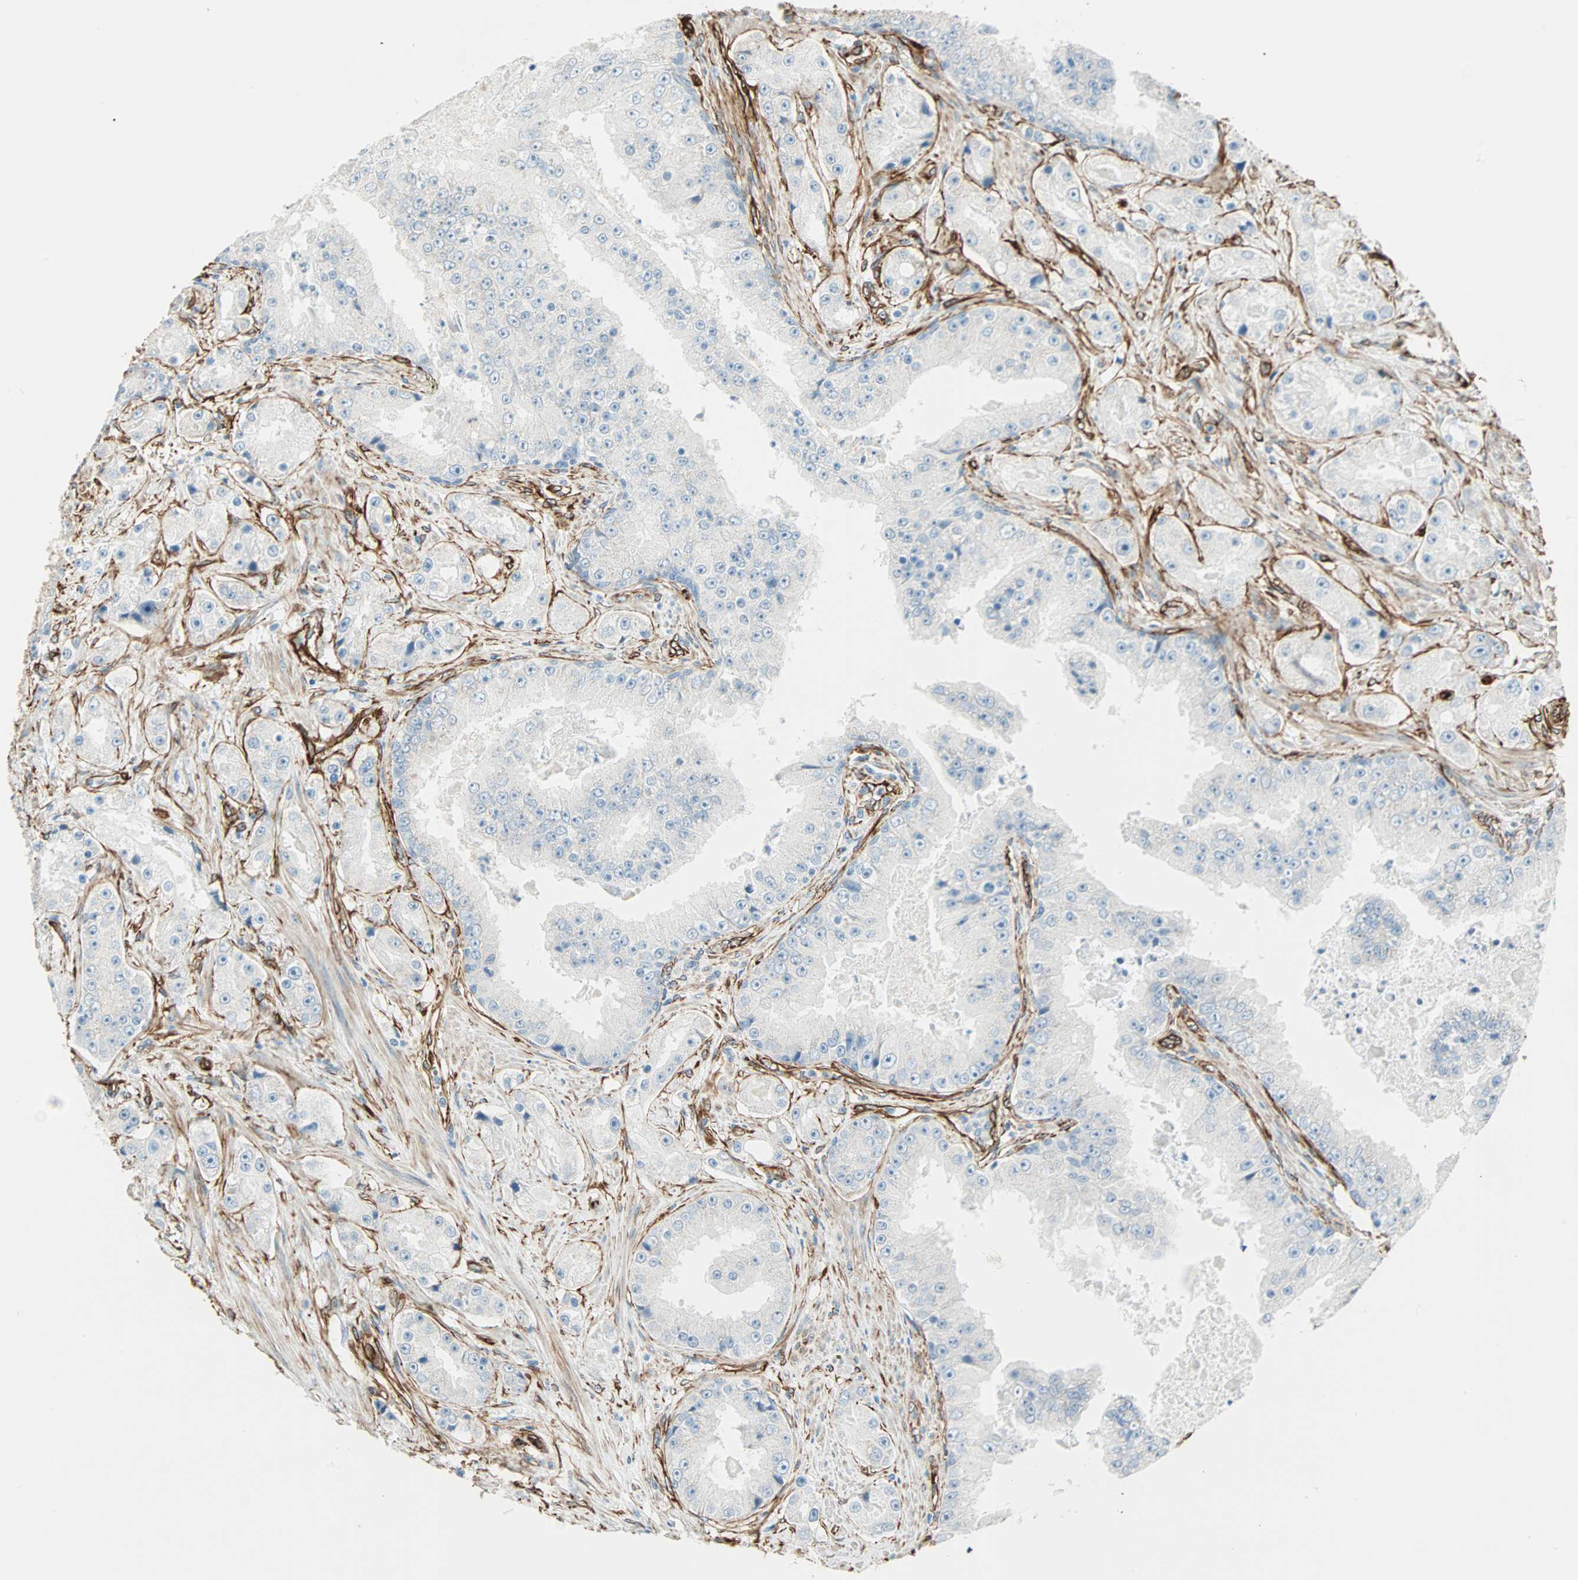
{"staining": {"intensity": "negative", "quantity": "none", "location": "none"}, "tissue": "prostate cancer", "cell_type": "Tumor cells", "image_type": "cancer", "snomed": [{"axis": "morphology", "description": "Adenocarcinoma, High grade"}, {"axis": "topography", "description": "Prostate"}], "caption": "DAB immunohistochemical staining of prostate adenocarcinoma (high-grade) demonstrates no significant positivity in tumor cells.", "gene": "NES", "patient": {"sex": "male", "age": 73}}